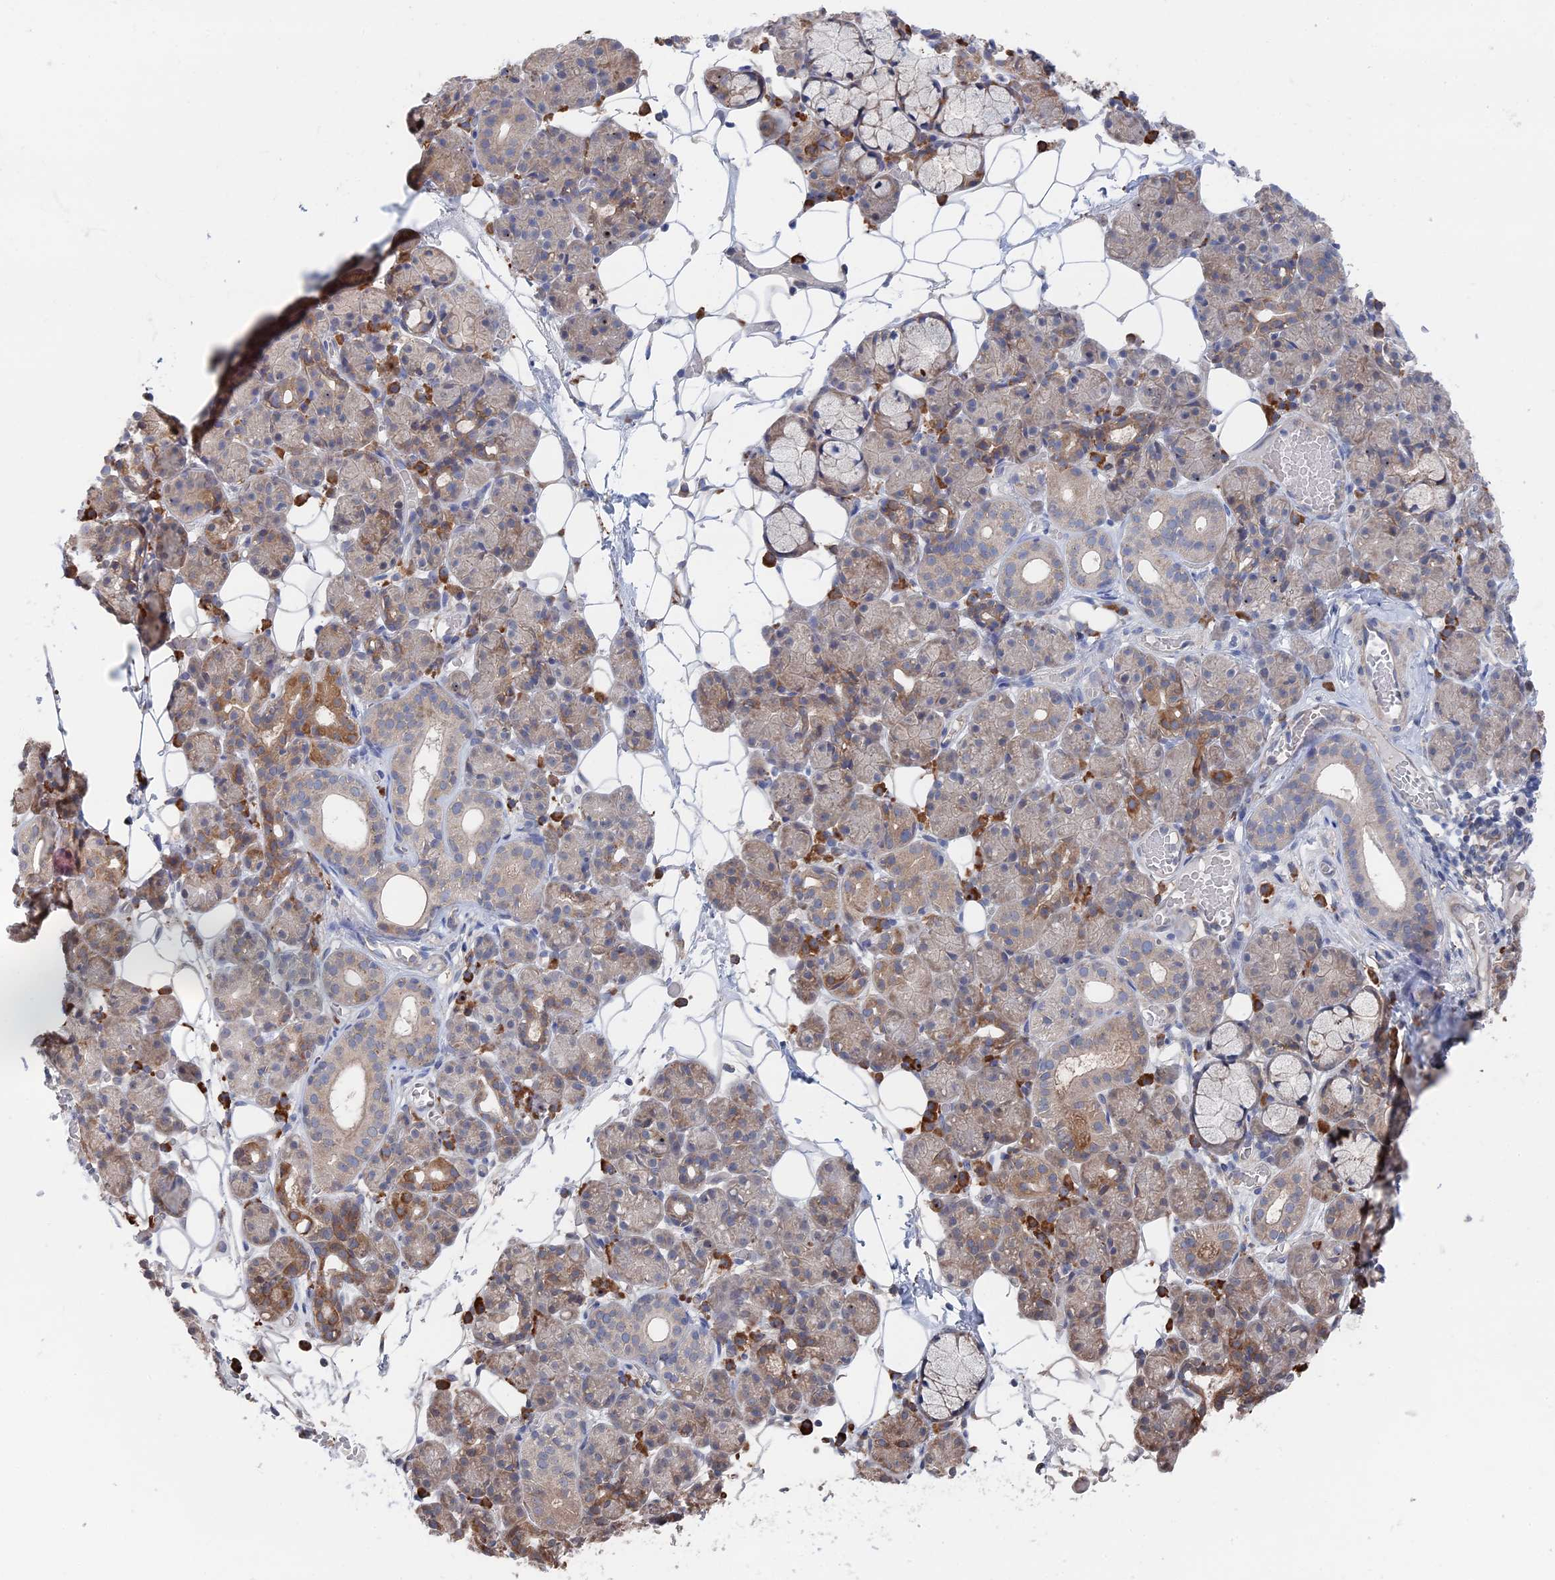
{"staining": {"intensity": "moderate", "quantity": "<25%", "location": "cytoplasmic/membranous"}, "tissue": "salivary gland", "cell_type": "Glandular cells", "image_type": "normal", "snomed": [{"axis": "morphology", "description": "Normal tissue, NOS"}, {"axis": "topography", "description": "Salivary gland"}], "caption": "Normal salivary gland exhibits moderate cytoplasmic/membranous staining in approximately <25% of glandular cells.", "gene": "BPIFB6", "patient": {"sex": "male", "age": 63}}